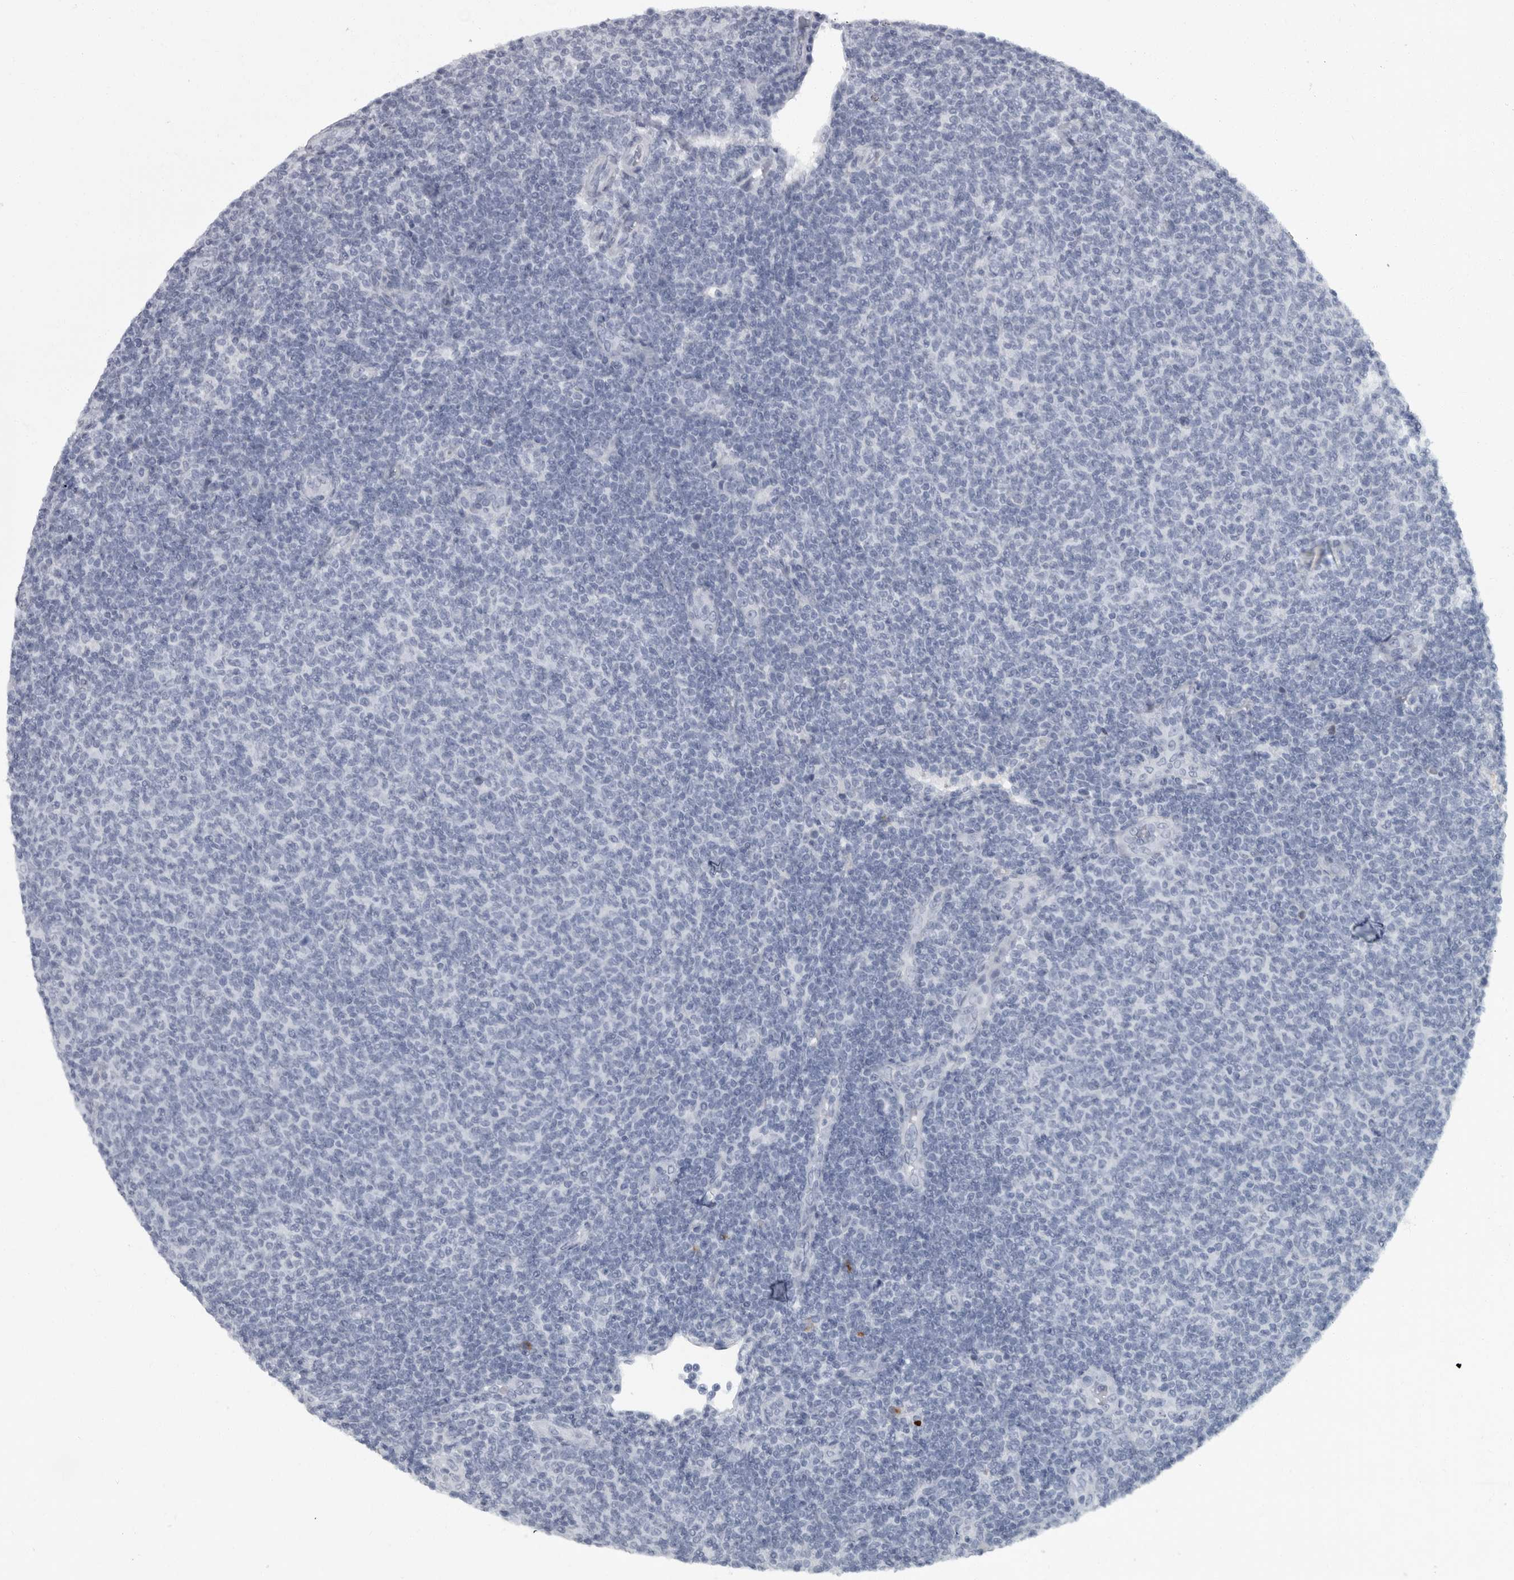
{"staining": {"intensity": "negative", "quantity": "none", "location": "none"}, "tissue": "lymphoma", "cell_type": "Tumor cells", "image_type": "cancer", "snomed": [{"axis": "morphology", "description": "Malignant lymphoma, non-Hodgkin's type, Low grade"}, {"axis": "topography", "description": "Lymph node"}], "caption": "An IHC micrograph of malignant lymphoma, non-Hodgkin's type (low-grade) is shown. There is no staining in tumor cells of malignant lymphoma, non-Hodgkin's type (low-grade). The staining is performed using DAB brown chromogen with nuclei counter-stained in using hematoxylin.", "gene": "SLC25A39", "patient": {"sex": "male", "age": 66}}